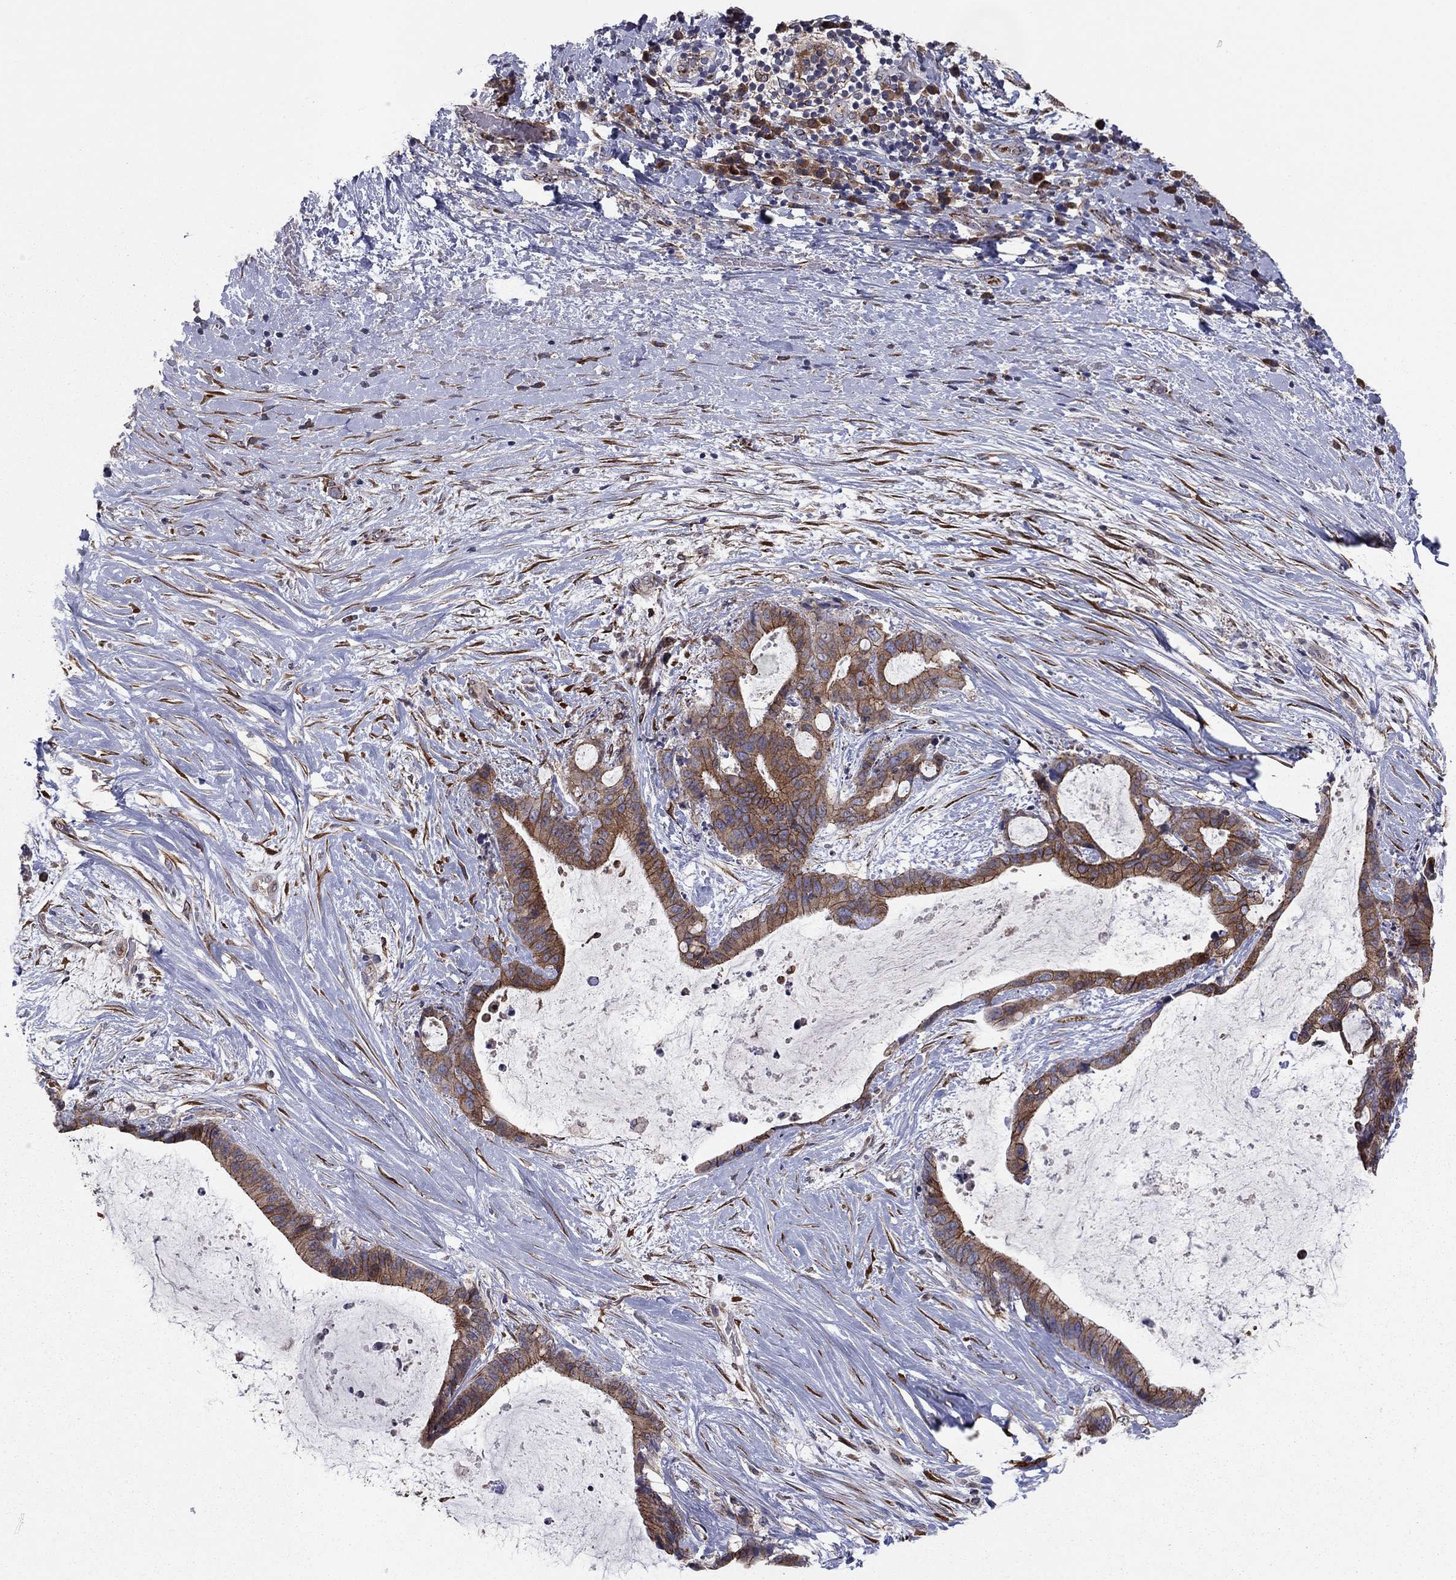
{"staining": {"intensity": "strong", "quantity": ">75%", "location": "cytoplasmic/membranous"}, "tissue": "liver cancer", "cell_type": "Tumor cells", "image_type": "cancer", "snomed": [{"axis": "morphology", "description": "Cholangiocarcinoma"}, {"axis": "topography", "description": "Liver"}], "caption": "Immunohistochemical staining of human liver cancer shows high levels of strong cytoplasmic/membranous expression in approximately >75% of tumor cells.", "gene": "YIF1A", "patient": {"sex": "female", "age": 73}}